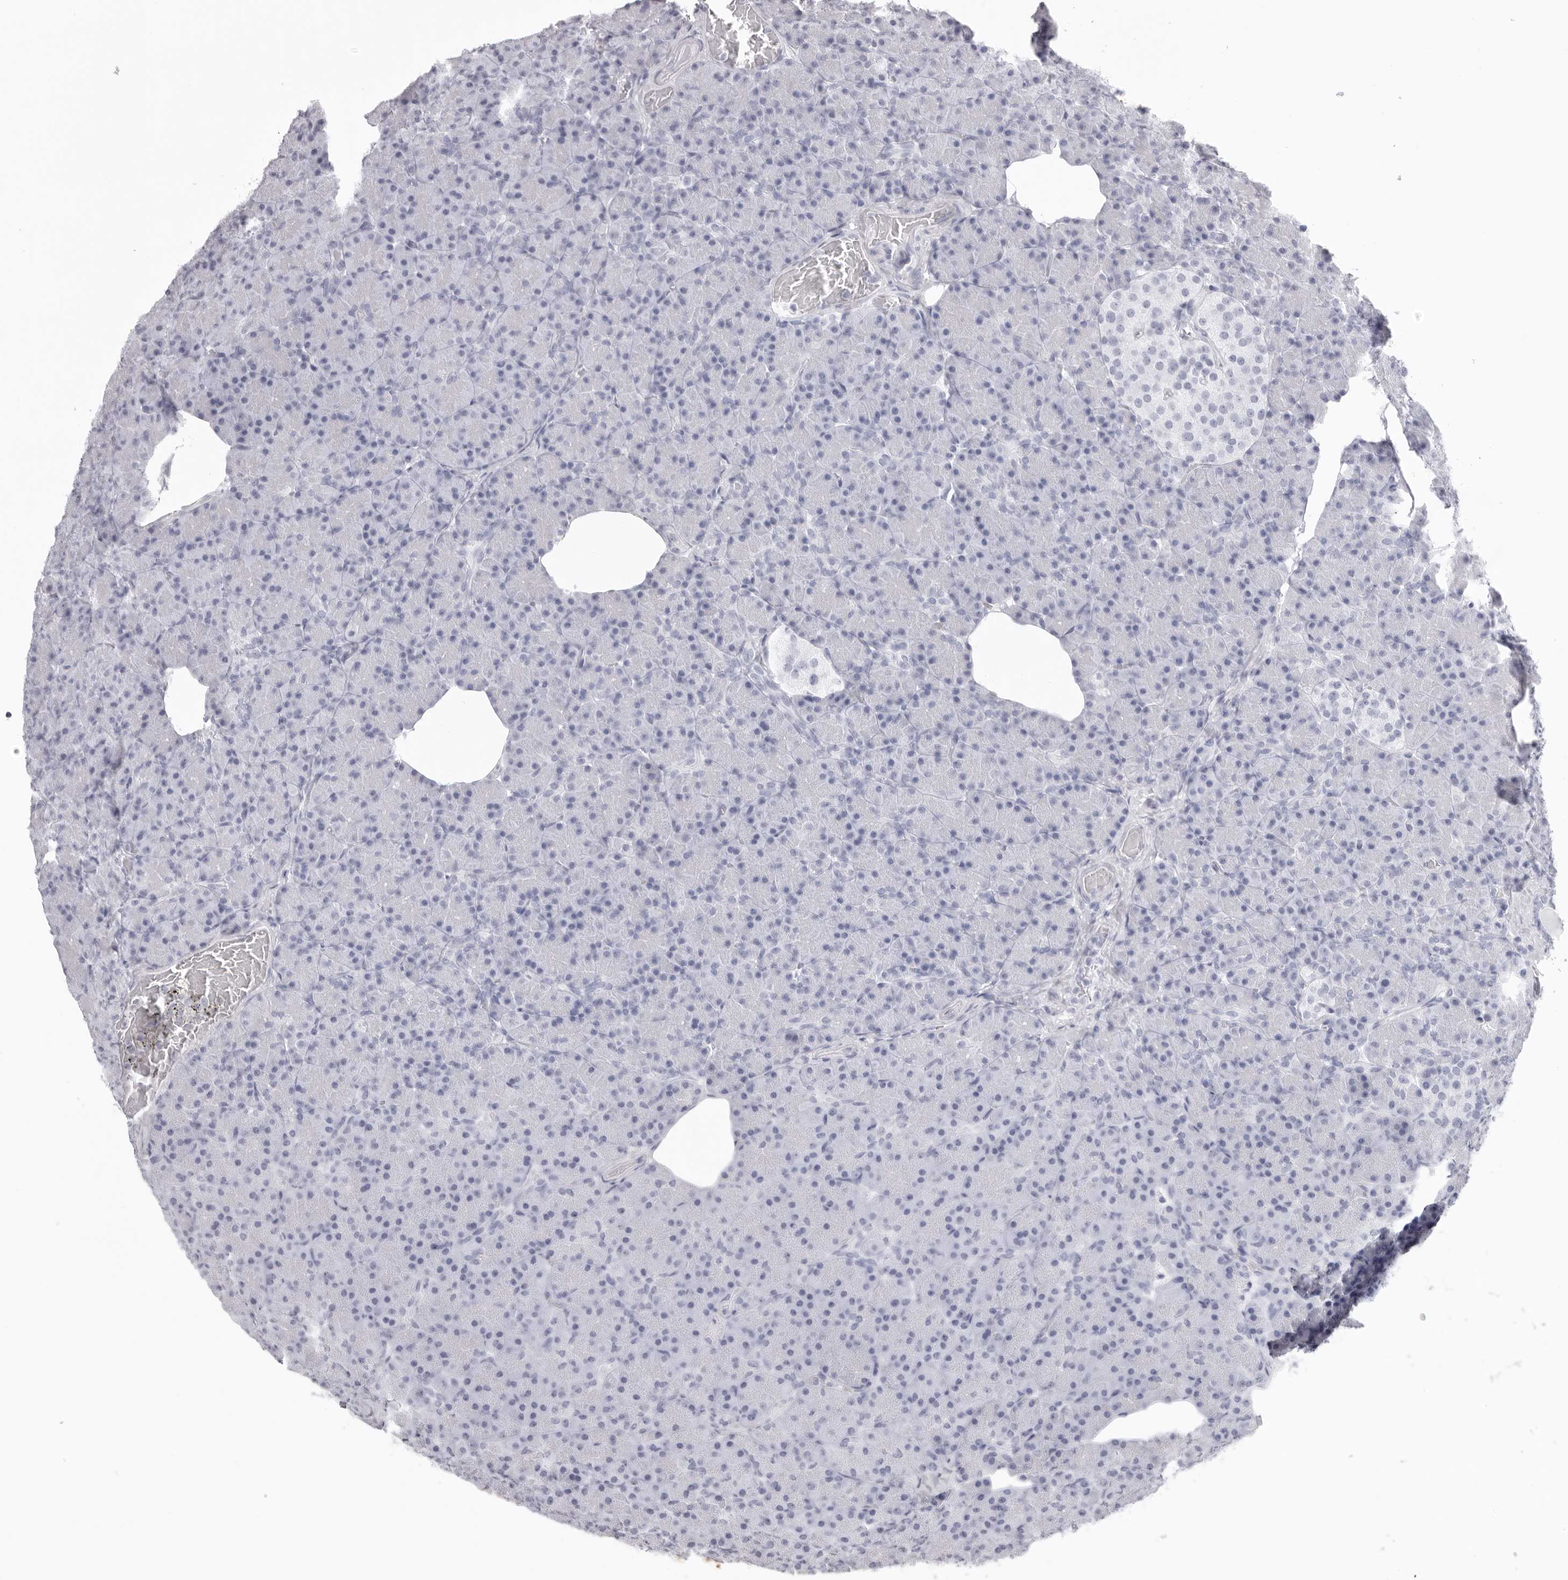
{"staining": {"intensity": "negative", "quantity": "none", "location": "none"}, "tissue": "pancreas", "cell_type": "Exocrine glandular cells", "image_type": "normal", "snomed": [{"axis": "morphology", "description": "Normal tissue, NOS"}, {"axis": "topography", "description": "Pancreas"}], "caption": "IHC of unremarkable pancreas demonstrates no expression in exocrine glandular cells. (DAB (3,3'-diaminobenzidine) IHC visualized using brightfield microscopy, high magnification).", "gene": "KLK9", "patient": {"sex": "female", "age": 43}}